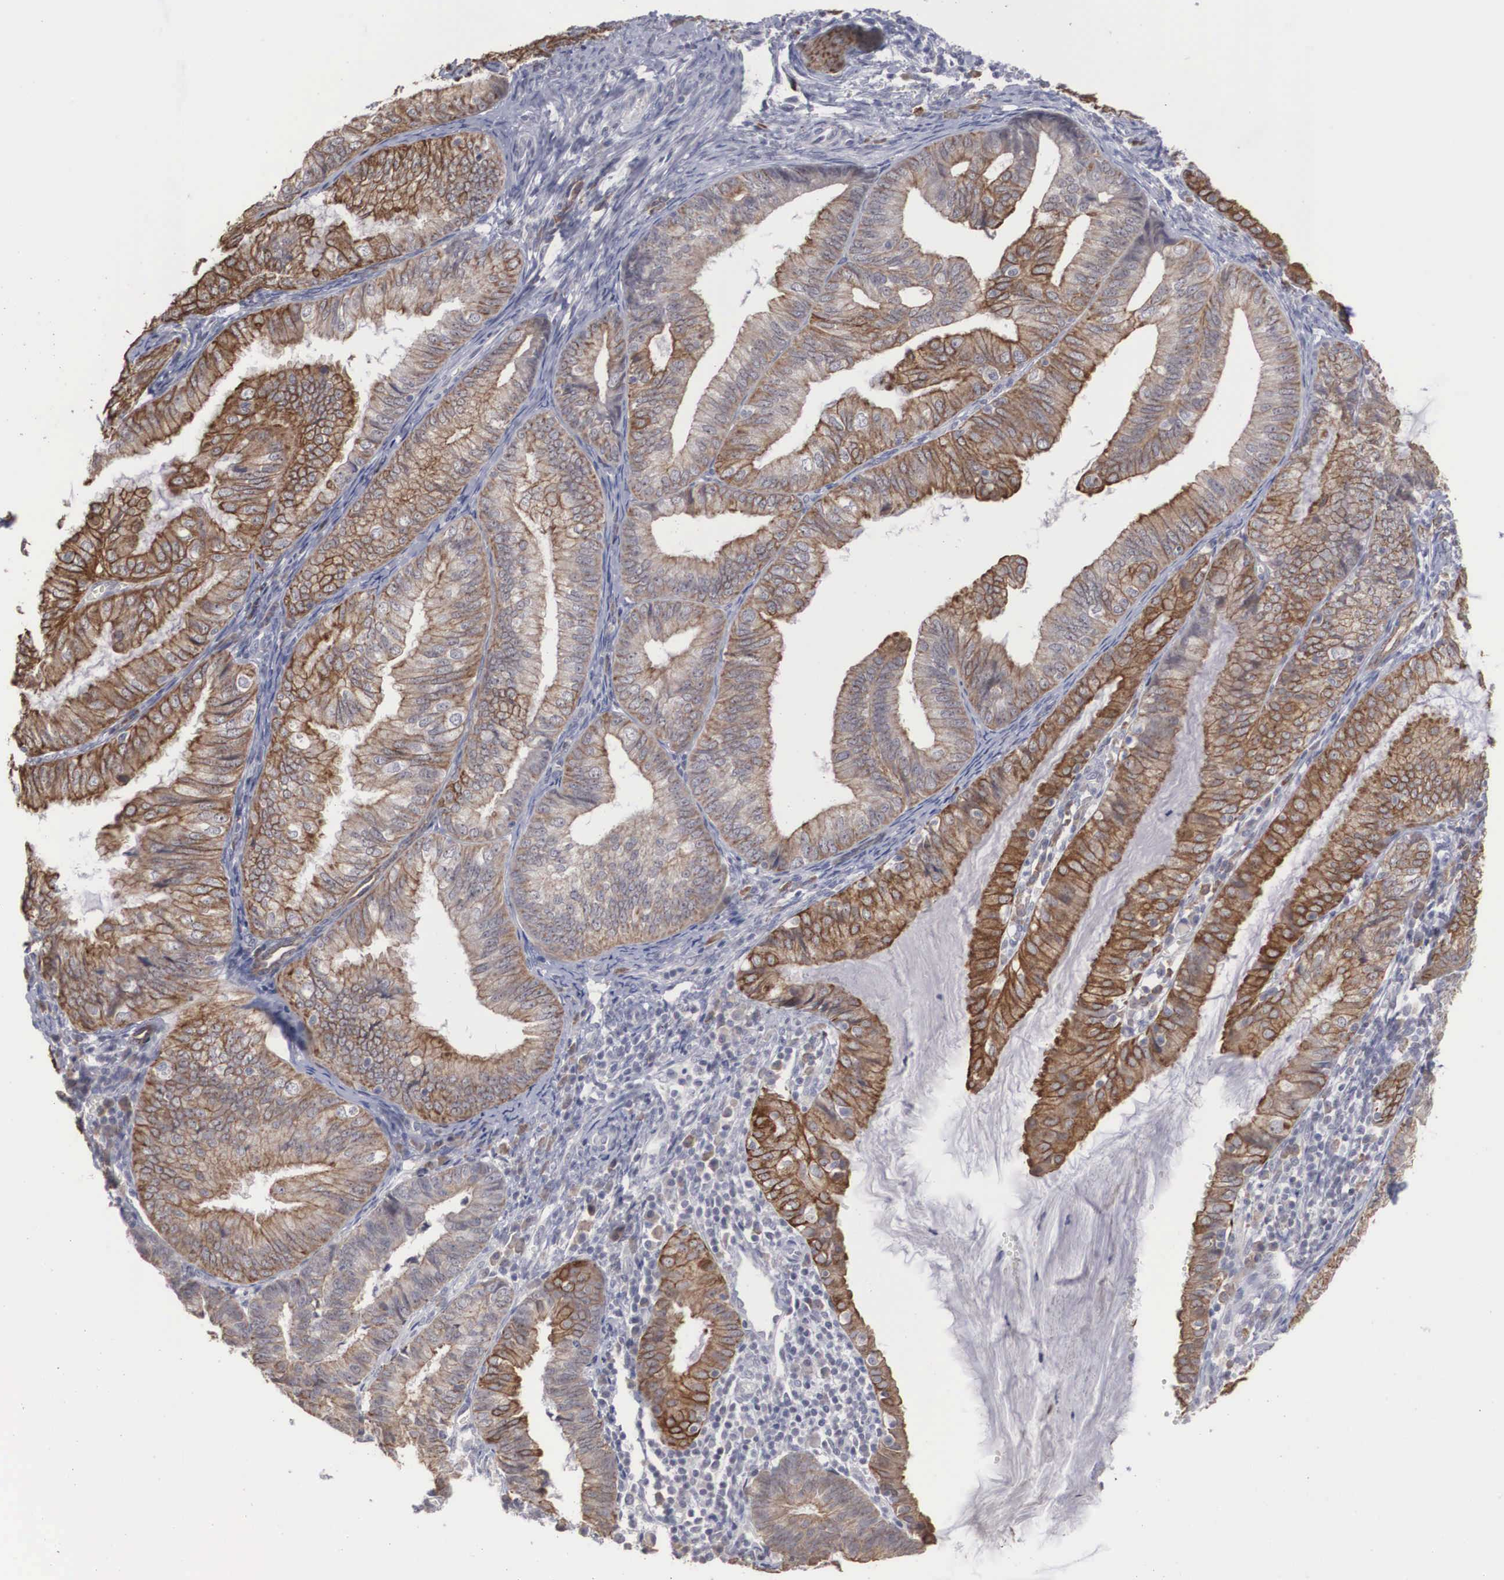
{"staining": {"intensity": "moderate", "quantity": "25%-75%", "location": "cytoplasmic/membranous"}, "tissue": "endometrial cancer", "cell_type": "Tumor cells", "image_type": "cancer", "snomed": [{"axis": "morphology", "description": "Adenocarcinoma, NOS"}, {"axis": "topography", "description": "Endometrium"}], "caption": "Protein staining displays moderate cytoplasmic/membranous positivity in approximately 25%-75% of tumor cells in endometrial cancer.", "gene": "WDR89", "patient": {"sex": "female", "age": 66}}